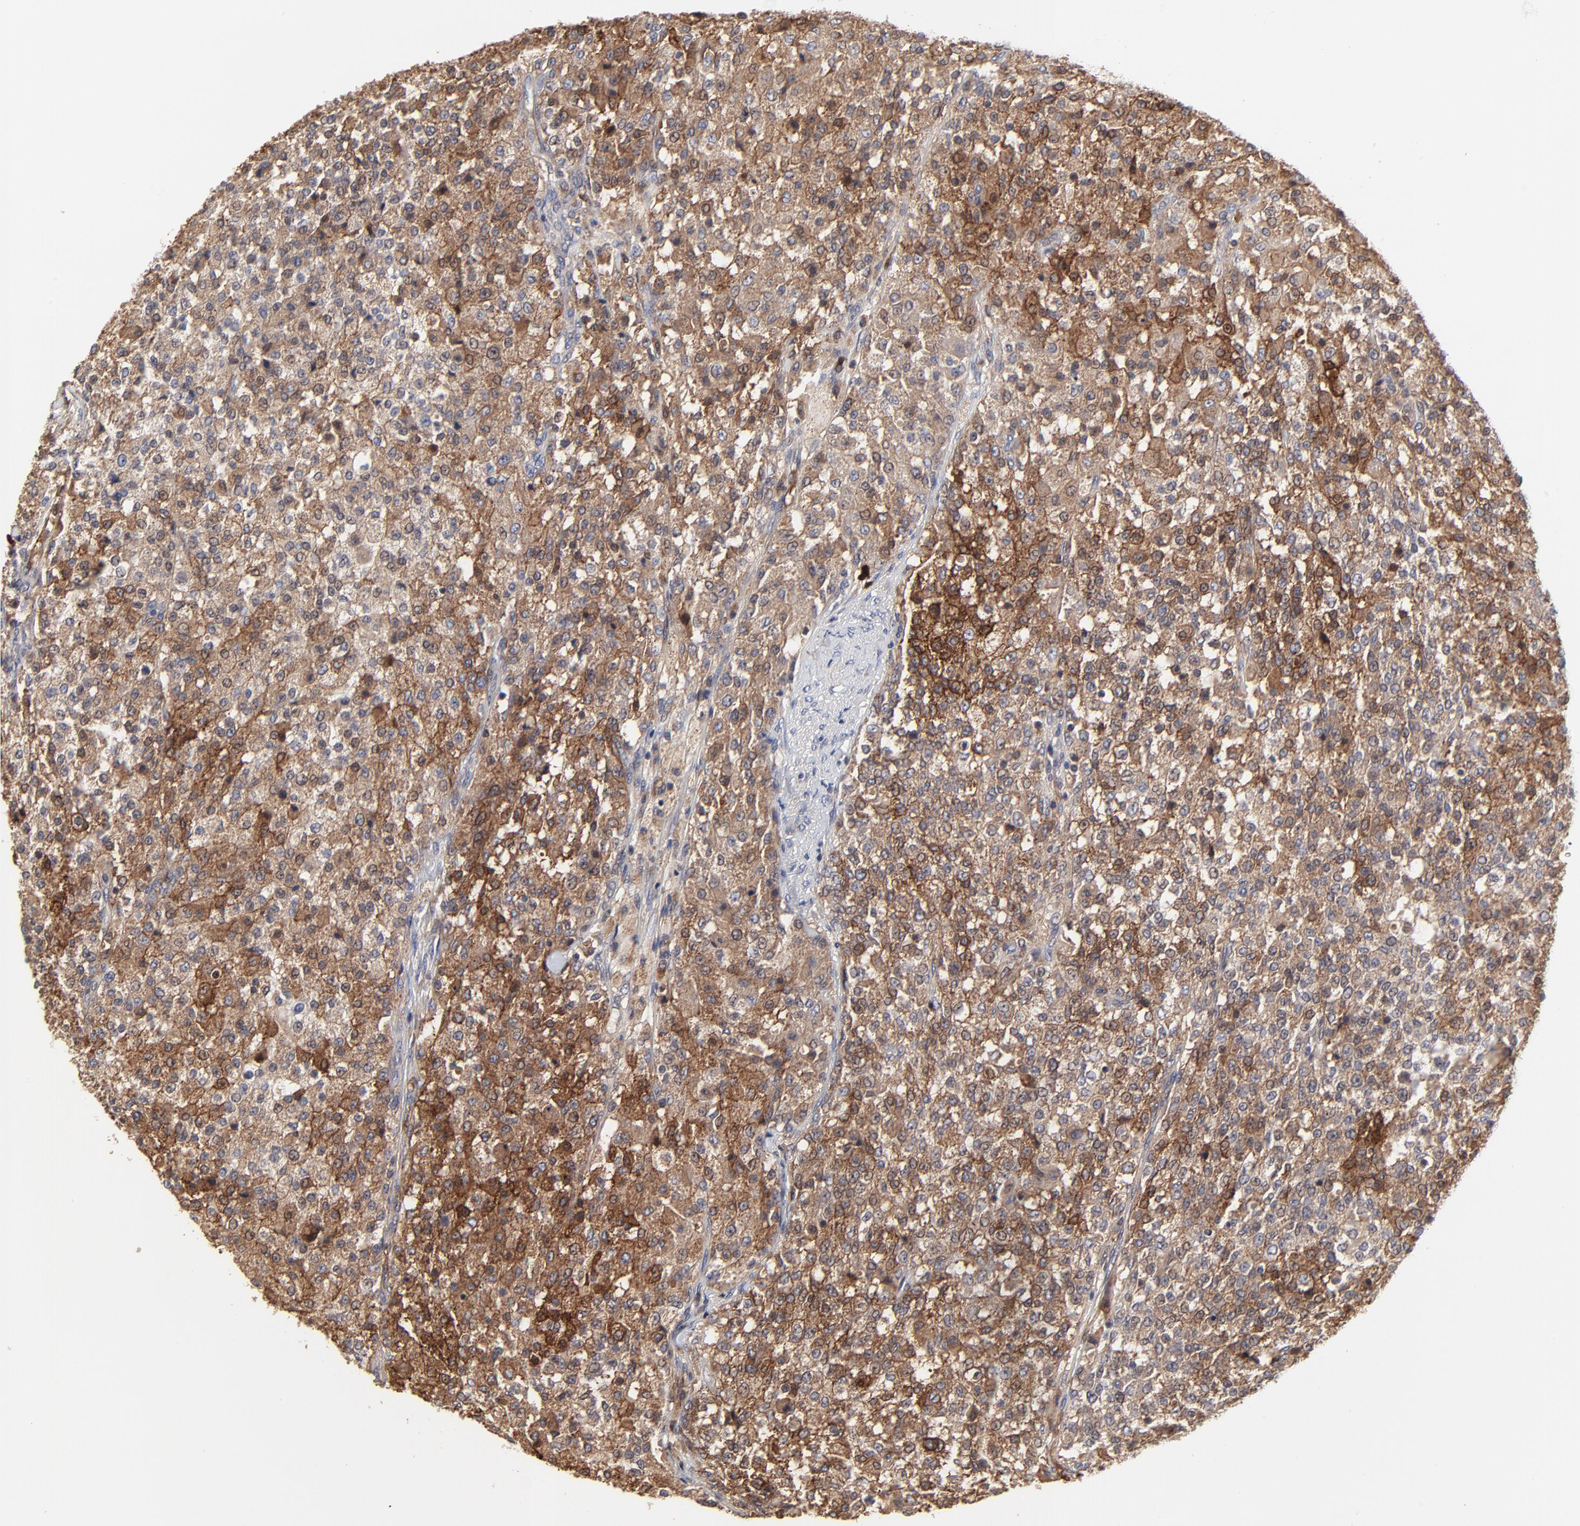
{"staining": {"intensity": "moderate", "quantity": ">75%", "location": "cytoplasmic/membranous"}, "tissue": "testis cancer", "cell_type": "Tumor cells", "image_type": "cancer", "snomed": [{"axis": "morphology", "description": "Seminoma, NOS"}, {"axis": "topography", "description": "Testis"}], "caption": "Brown immunohistochemical staining in human seminoma (testis) reveals moderate cytoplasmic/membranous positivity in about >75% of tumor cells.", "gene": "PAG1", "patient": {"sex": "male", "age": 59}}